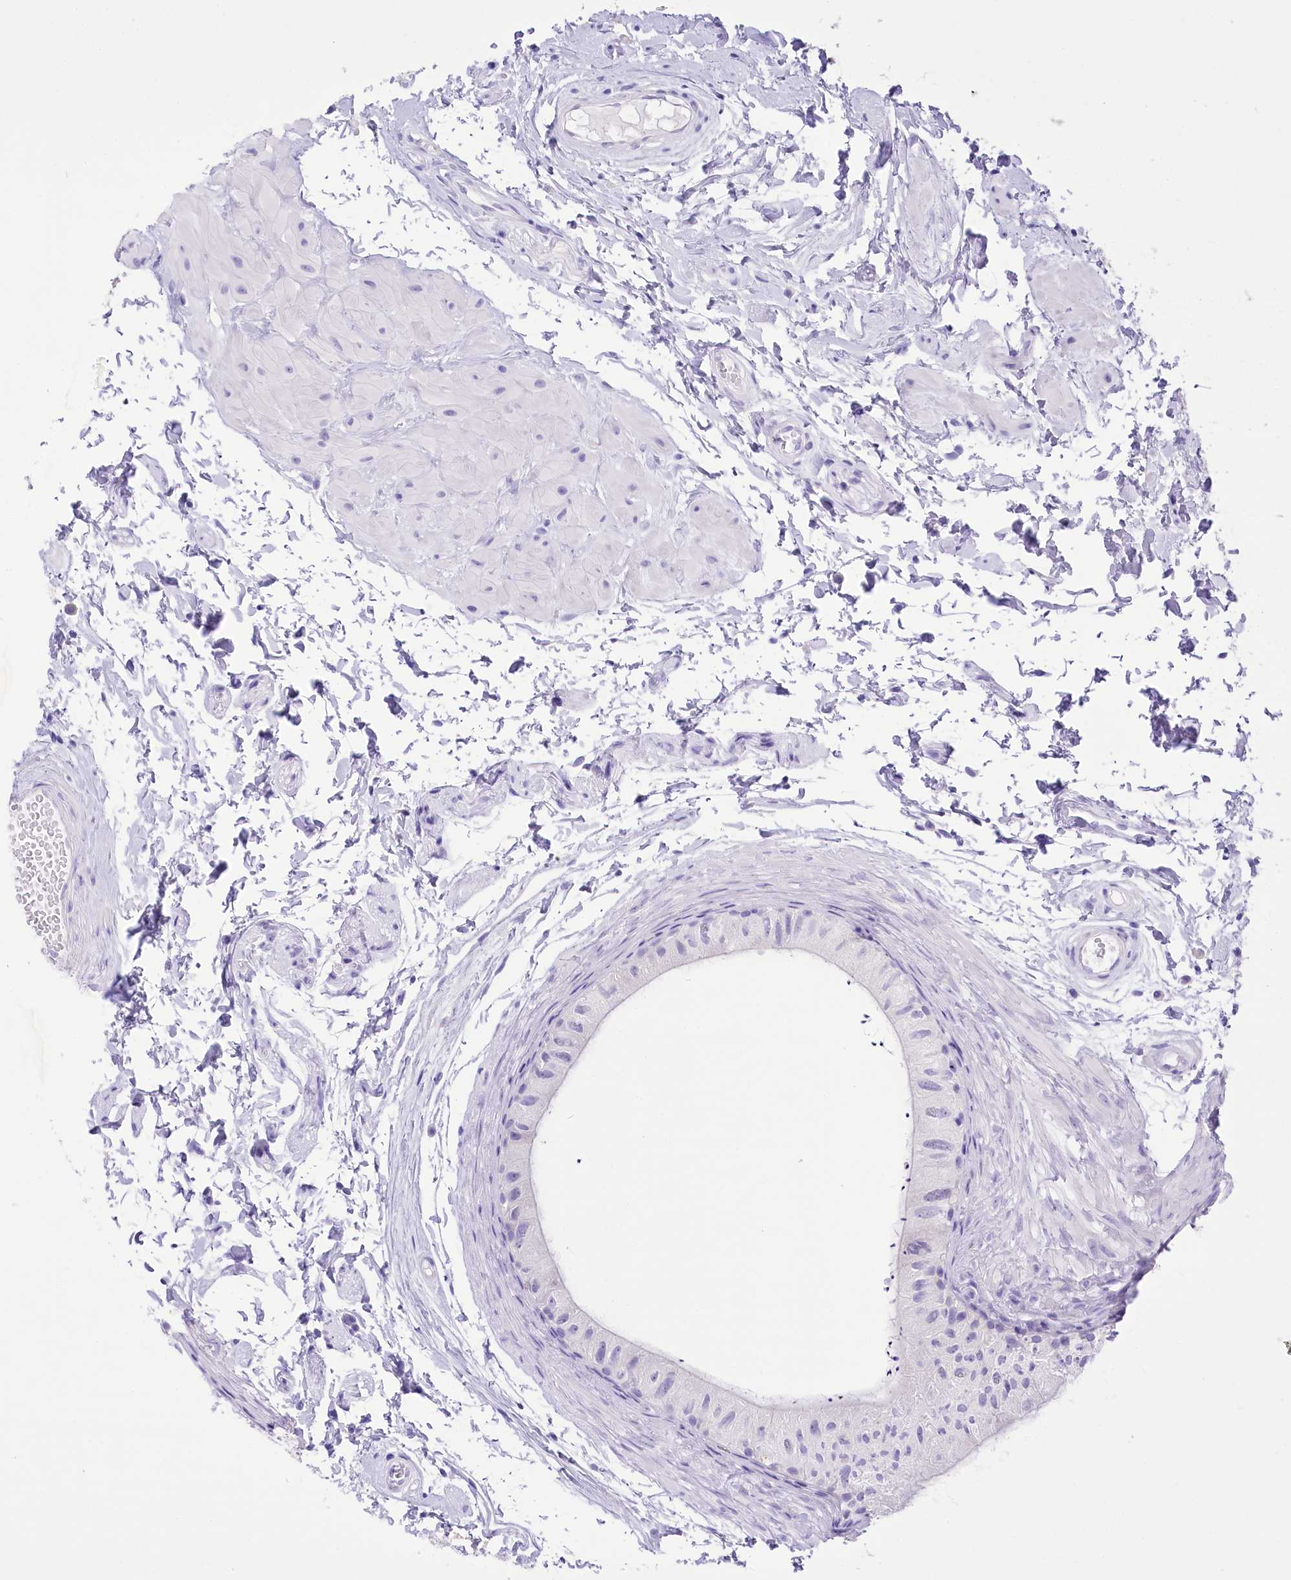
{"staining": {"intensity": "negative", "quantity": "none", "location": "none"}, "tissue": "epididymis", "cell_type": "Glandular cells", "image_type": "normal", "snomed": [{"axis": "morphology", "description": "Normal tissue, NOS"}, {"axis": "topography", "description": "Epididymis"}], "caption": "Human epididymis stained for a protein using immunohistochemistry shows no staining in glandular cells.", "gene": "PBLD", "patient": {"sex": "male", "age": 50}}